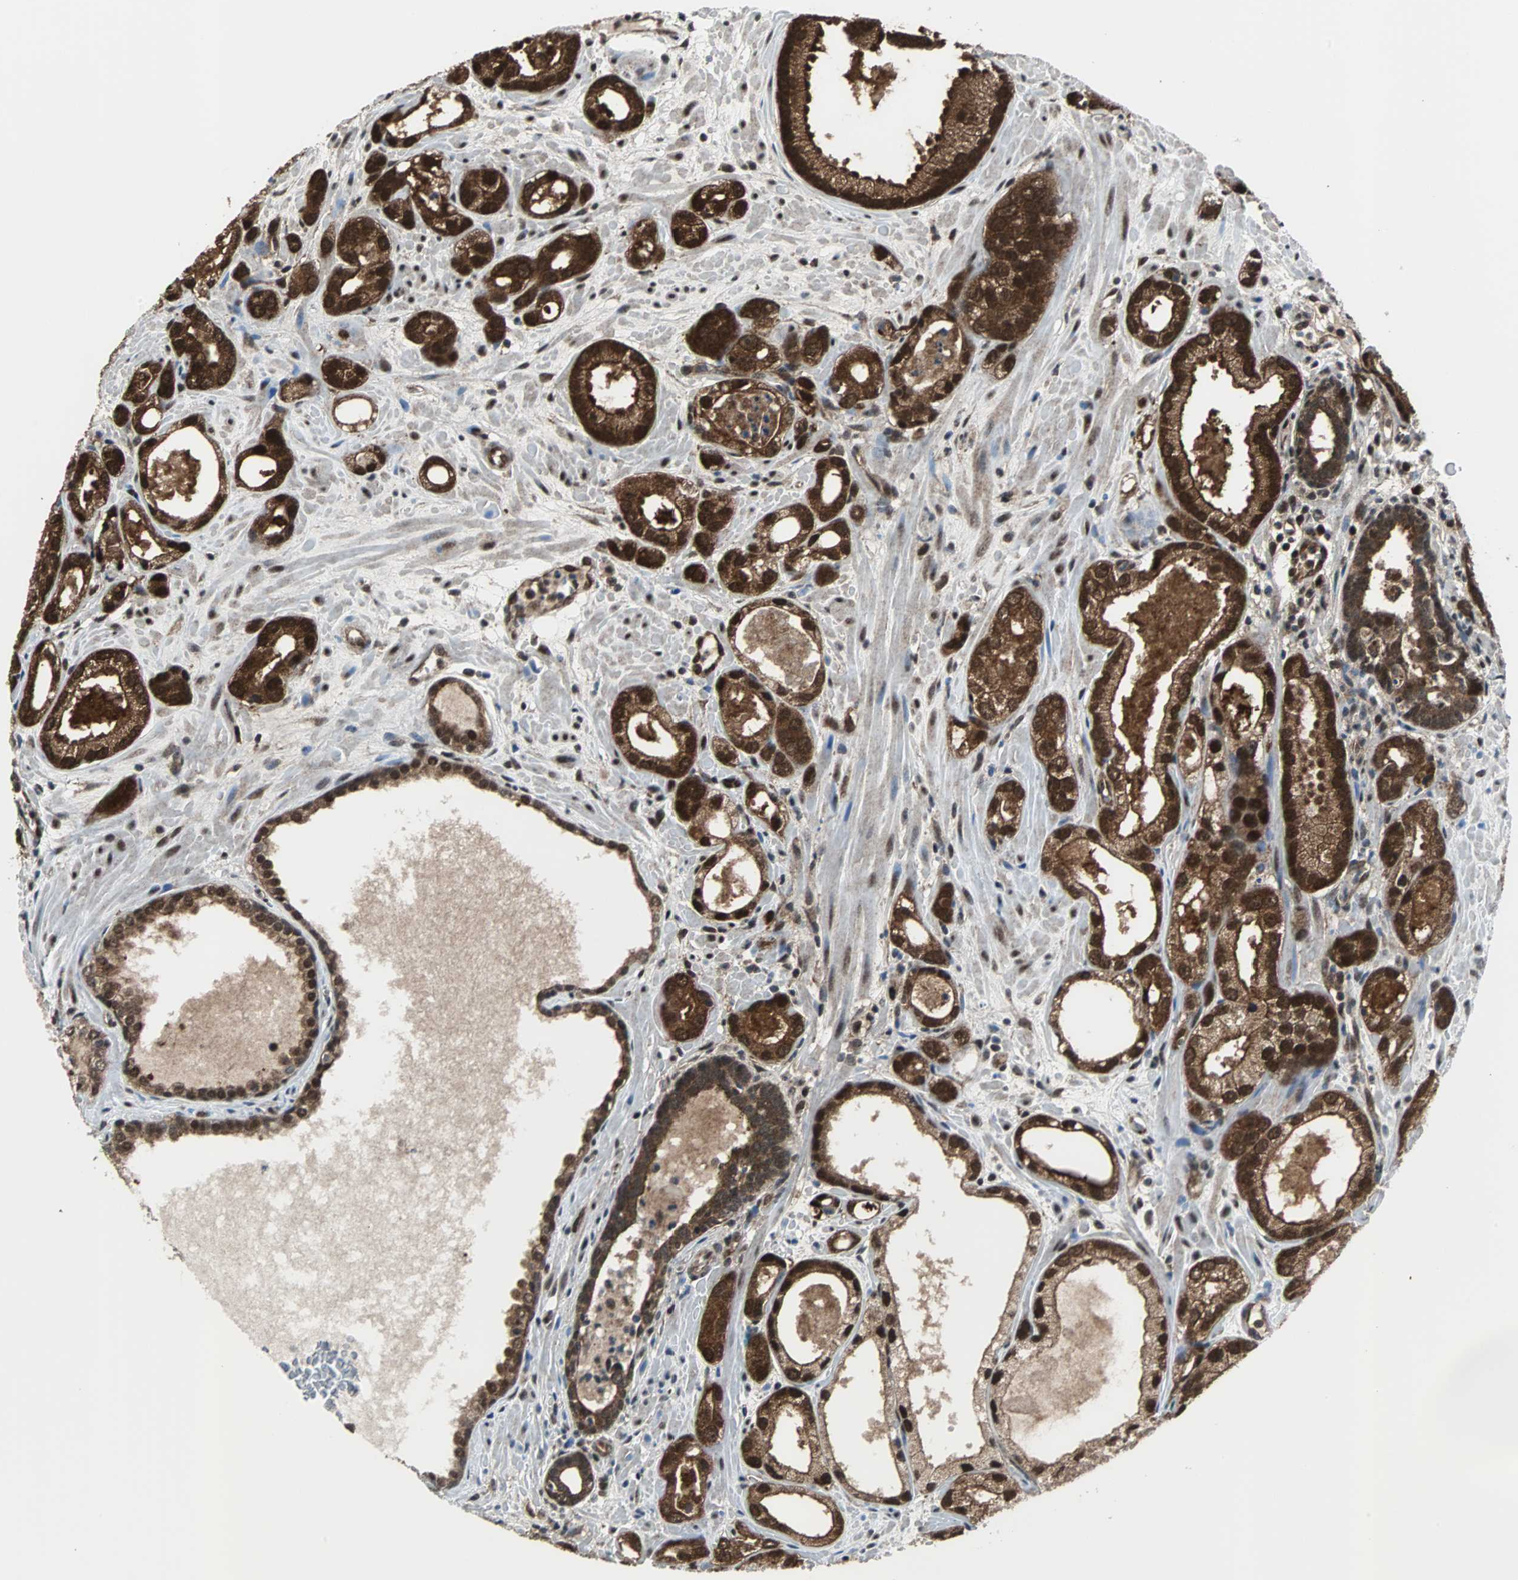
{"staining": {"intensity": "strong", "quantity": ">75%", "location": "cytoplasmic/membranous,nuclear"}, "tissue": "prostate cancer", "cell_type": "Tumor cells", "image_type": "cancer", "snomed": [{"axis": "morphology", "description": "Adenocarcinoma, Low grade"}, {"axis": "topography", "description": "Prostate"}], "caption": "Human prostate cancer stained for a protein (brown) displays strong cytoplasmic/membranous and nuclear positive expression in approximately >75% of tumor cells.", "gene": "VCP", "patient": {"sex": "male", "age": 57}}